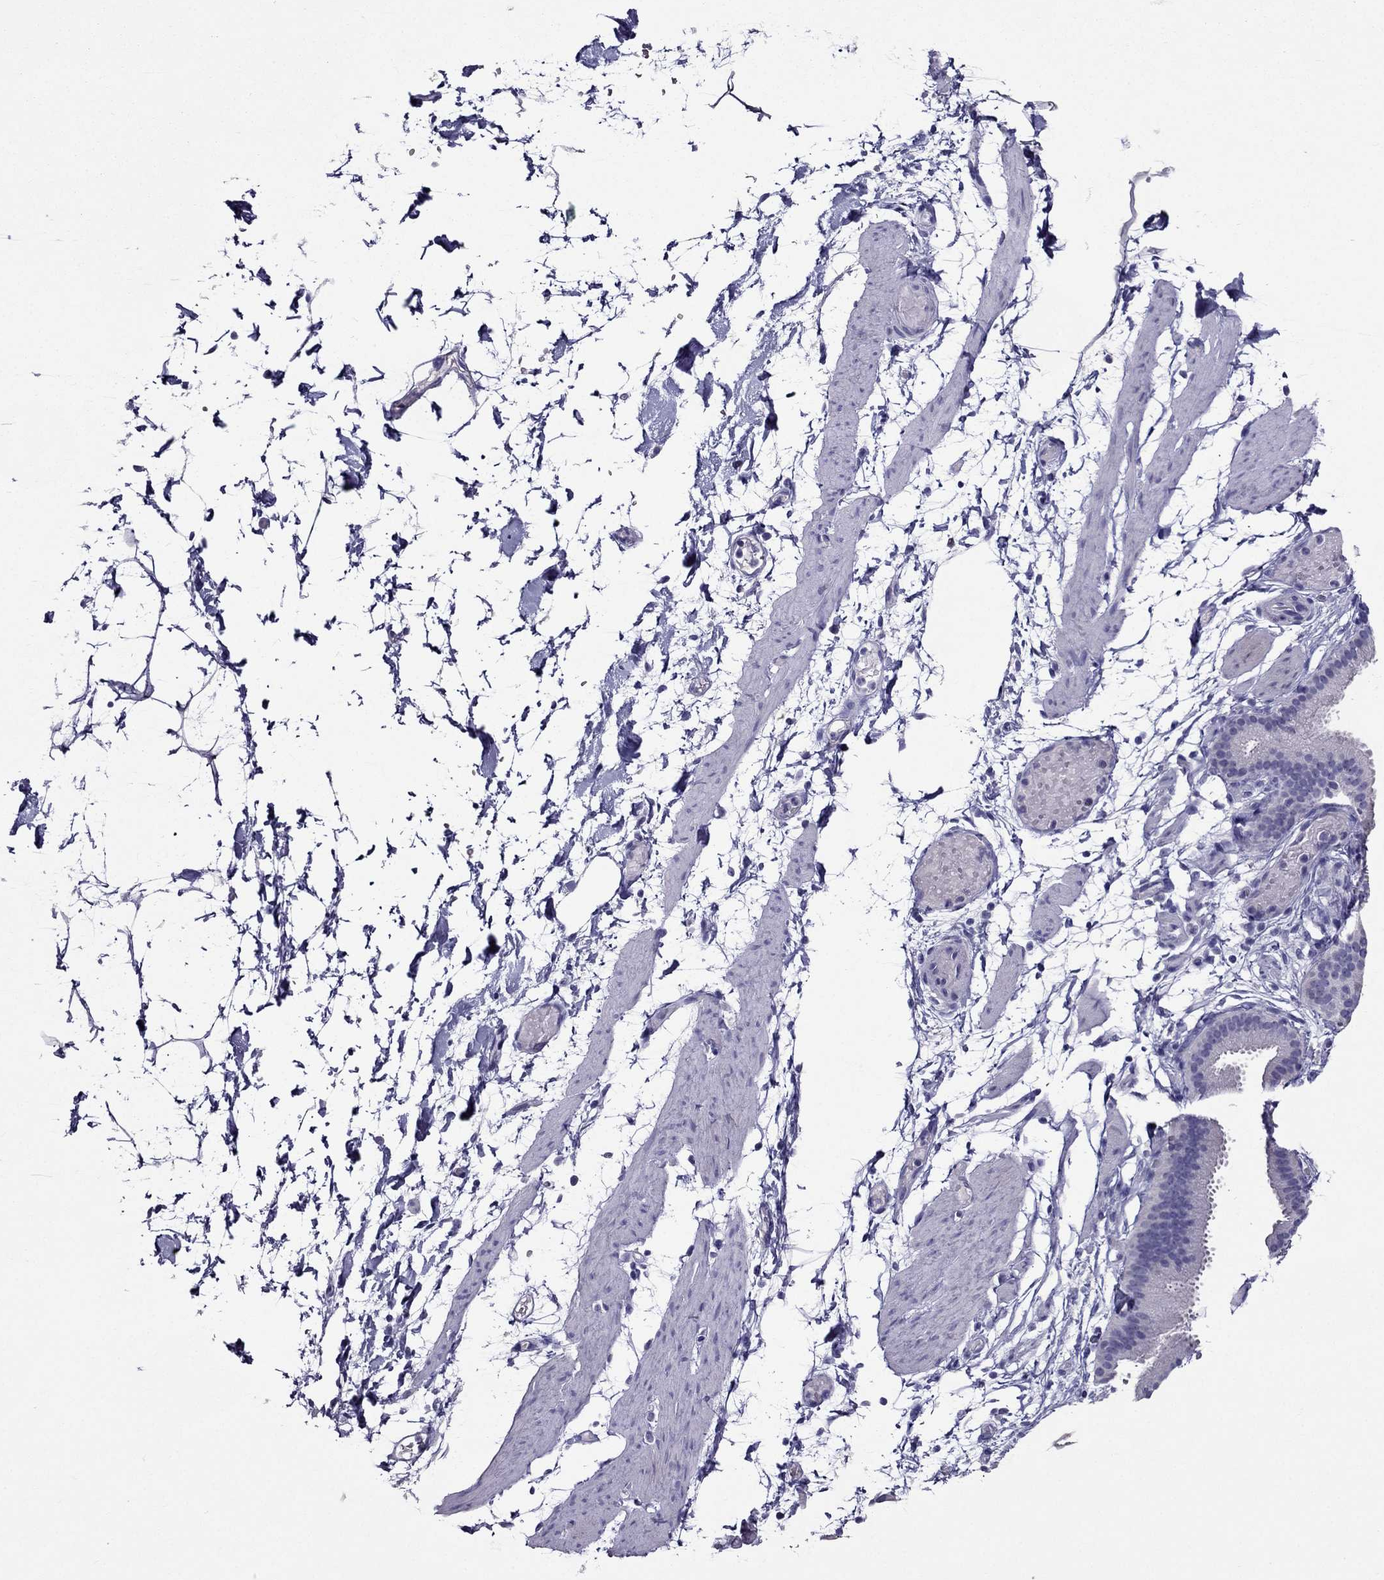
{"staining": {"intensity": "negative", "quantity": "none", "location": "none"}, "tissue": "adipose tissue", "cell_type": "Adipocytes", "image_type": "normal", "snomed": [{"axis": "morphology", "description": "Normal tissue, NOS"}, {"axis": "topography", "description": "Gallbladder"}, {"axis": "topography", "description": "Peripheral nerve tissue"}], "caption": "Image shows no significant protein expression in adipocytes of benign adipose tissue.", "gene": "ZNF541", "patient": {"sex": "female", "age": 45}}